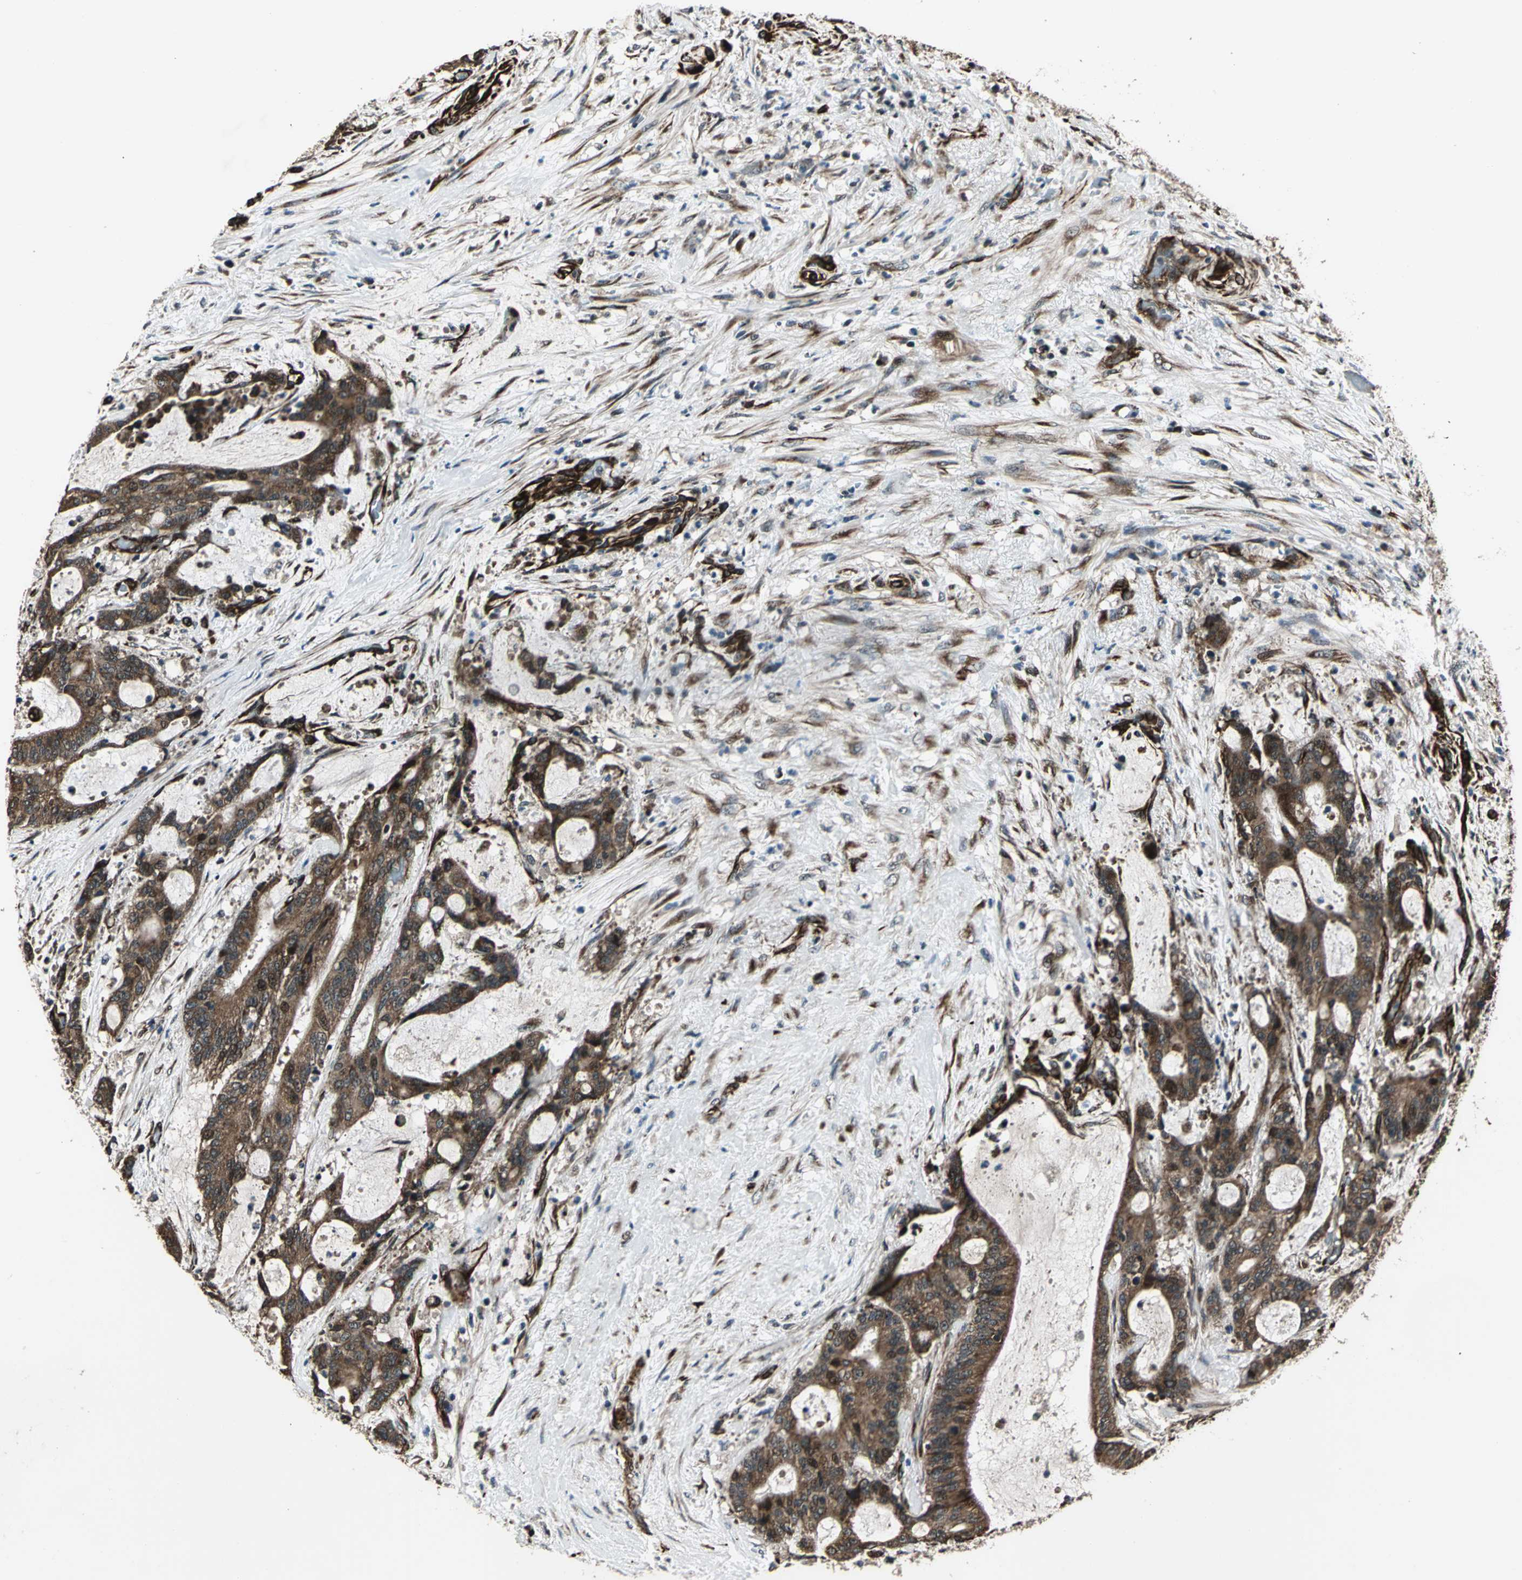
{"staining": {"intensity": "strong", "quantity": ">75%", "location": "cytoplasmic/membranous,nuclear"}, "tissue": "liver cancer", "cell_type": "Tumor cells", "image_type": "cancer", "snomed": [{"axis": "morphology", "description": "Cholangiocarcinoma"}, {"axis": "topography", "description": "Liver"}], "caption": "Liver cancer stained with a brown dye displays strong cytoplasmic/membranous and nuclear positive expression in about >75% of tumor cells.", "gene": "EXD2", "patient": {"sex": "female", "age": 73}}